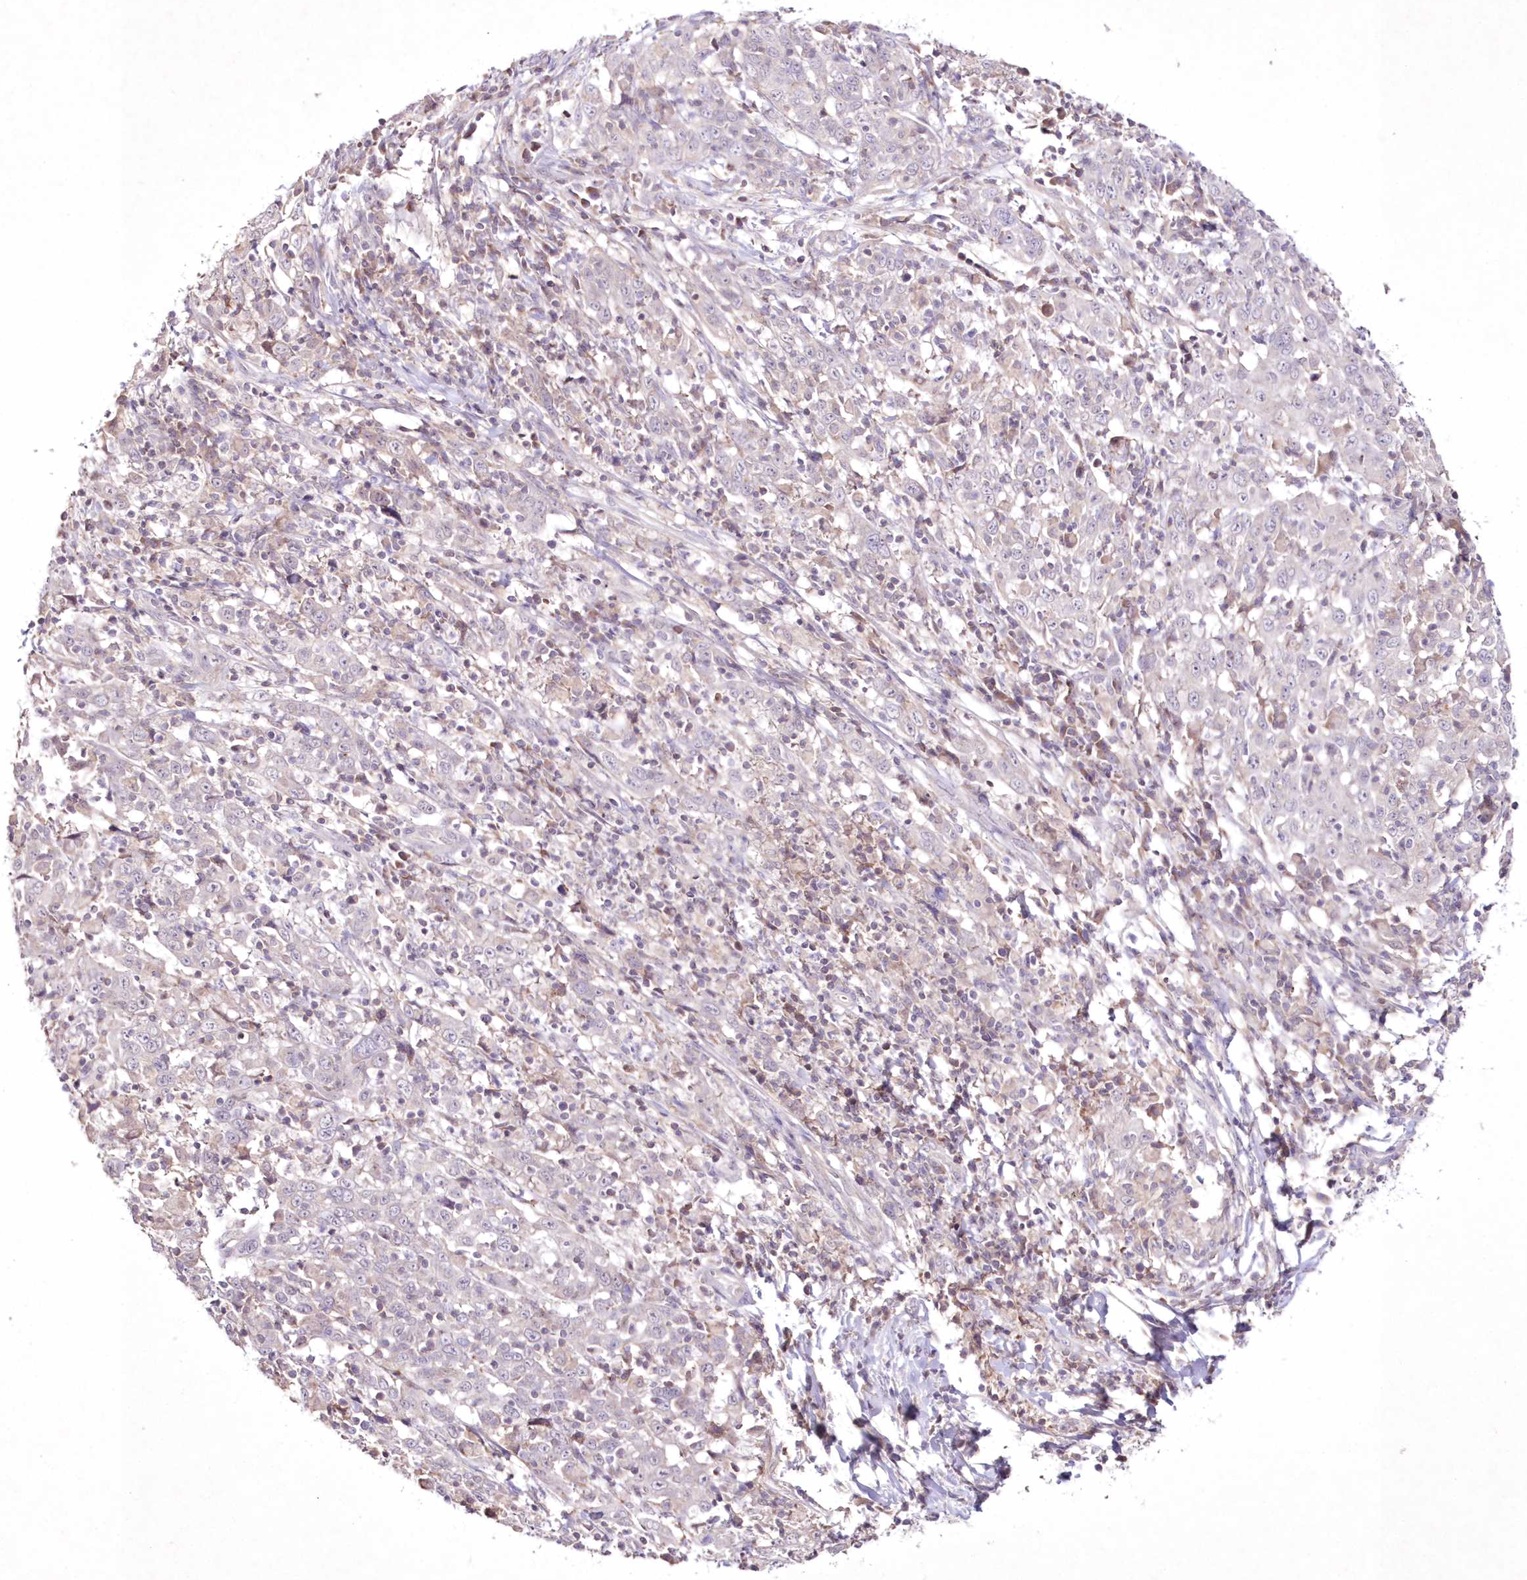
{"staining": {"intensity": "negative", "quantity": "none", "location": "none"}, "tissue": "cervical cancer", "cell_type": "Tumor cells", "image_type": "cancer", "snomed": [{"axis": "morphology", "description": "Squamous cell carcinoma, NOS"}, {"axis": "topography", "description": "Cervix"}], "caption": "Immunohistochemistry of human squamous cell carcinoma (cervical) exhibits no expression in tumor cells.", "gene": "NEU4", "patient": {"sex": "female", "age": 46}}